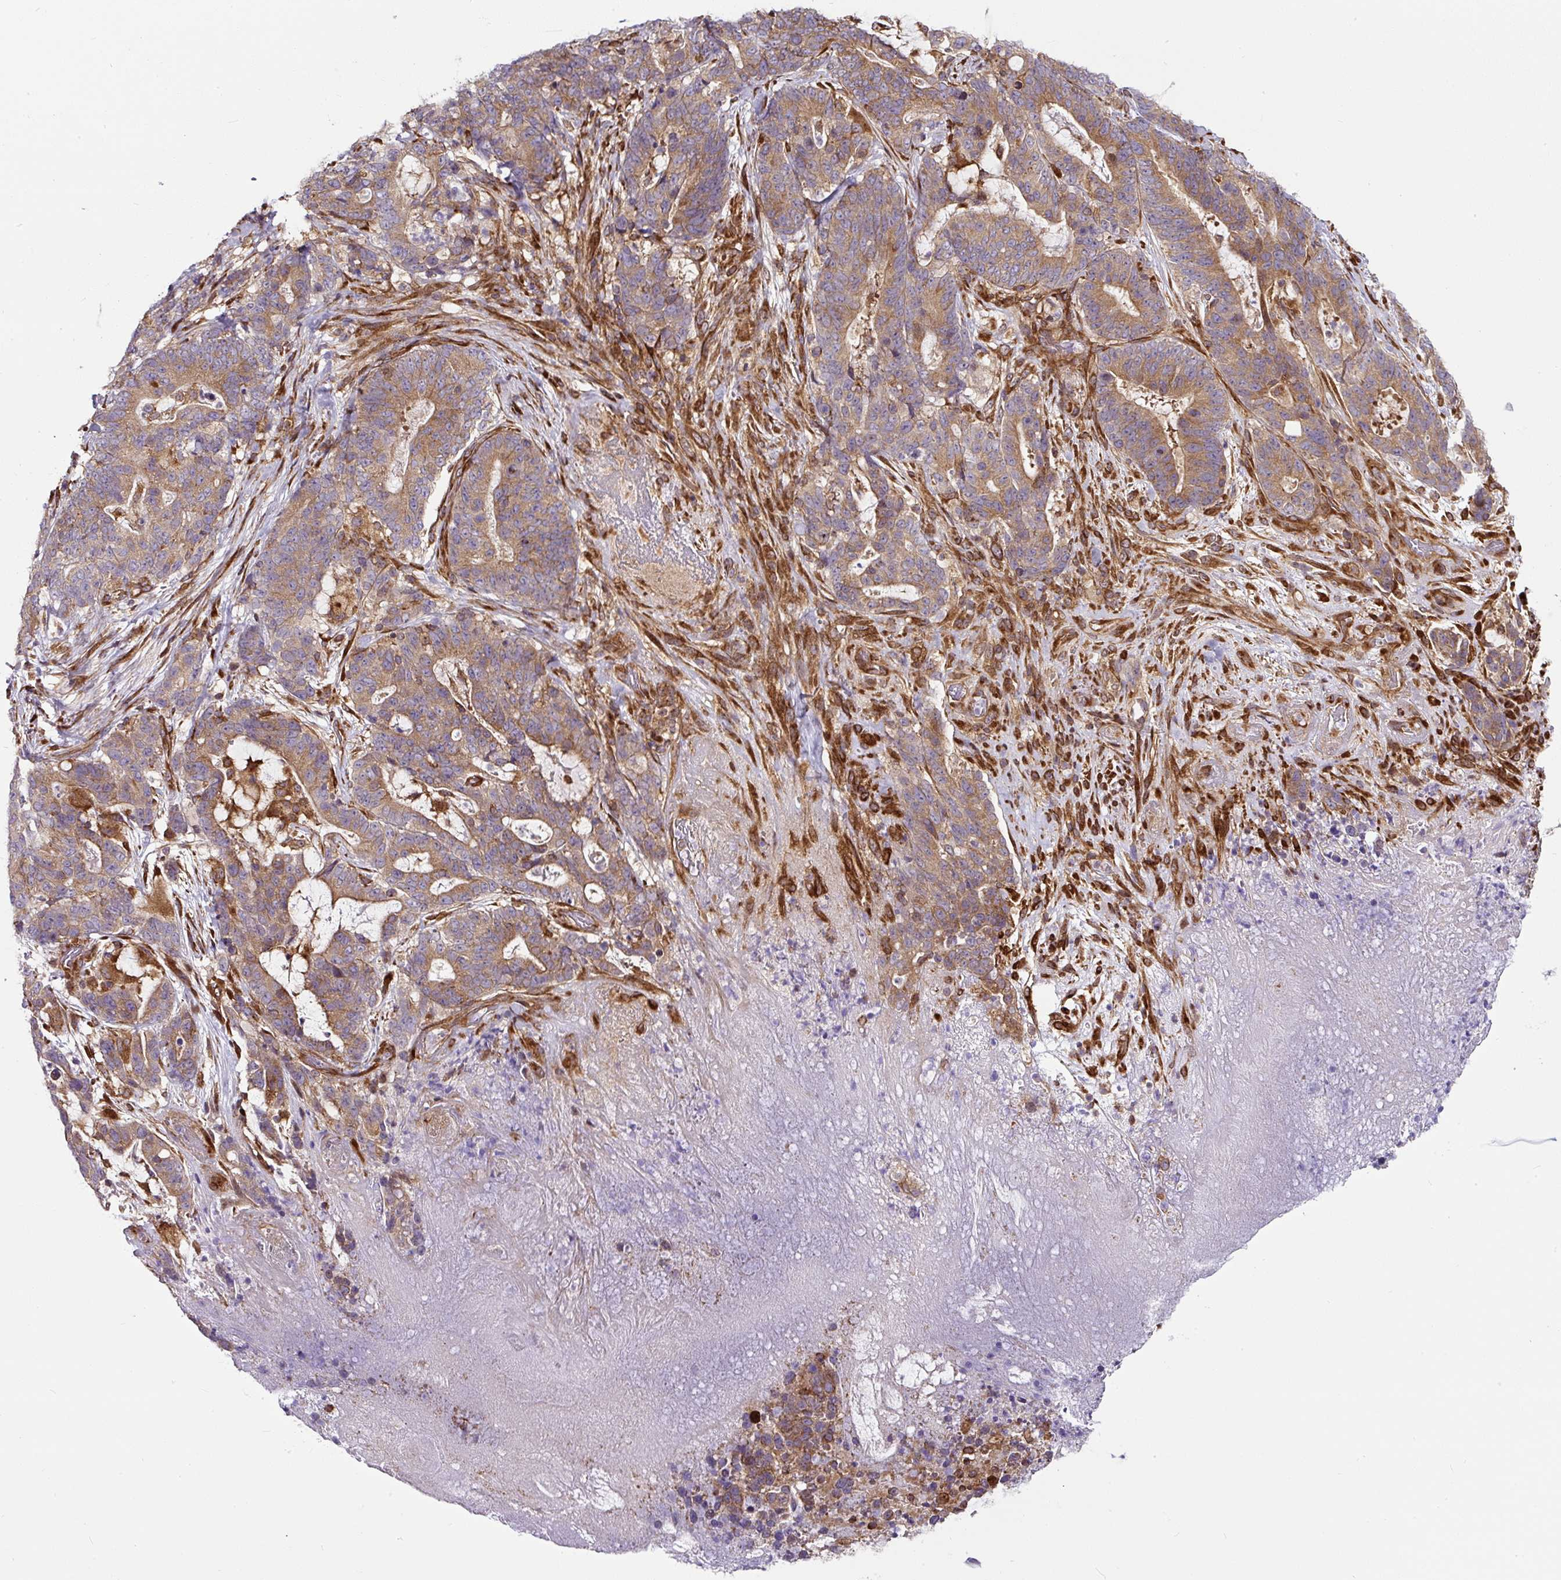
{"staining": {"intensity": "moderate", "quantity": ">75%", "location": "cytoplasmic/membranous"}, "tissue": "stomach cancer", "cell_type": "Tumor cells", "image_type": "cancer", "snomed": [{"axis": "morphology", "description": "Normal tissue, NOS"}, {"axis": "morphology", "description": "Adenocarcinoma, NOS"}, {"axis": "topography", "description": "Stomach"}], "caption": "Tumor cells display medium levels of moderate cytoplasmic/membranous expression in approximately >75% of cells in stomach cancer (adenocarcinoma).", "gene": "KDM4E", "patient": {"sex": "female", "age": 64}}